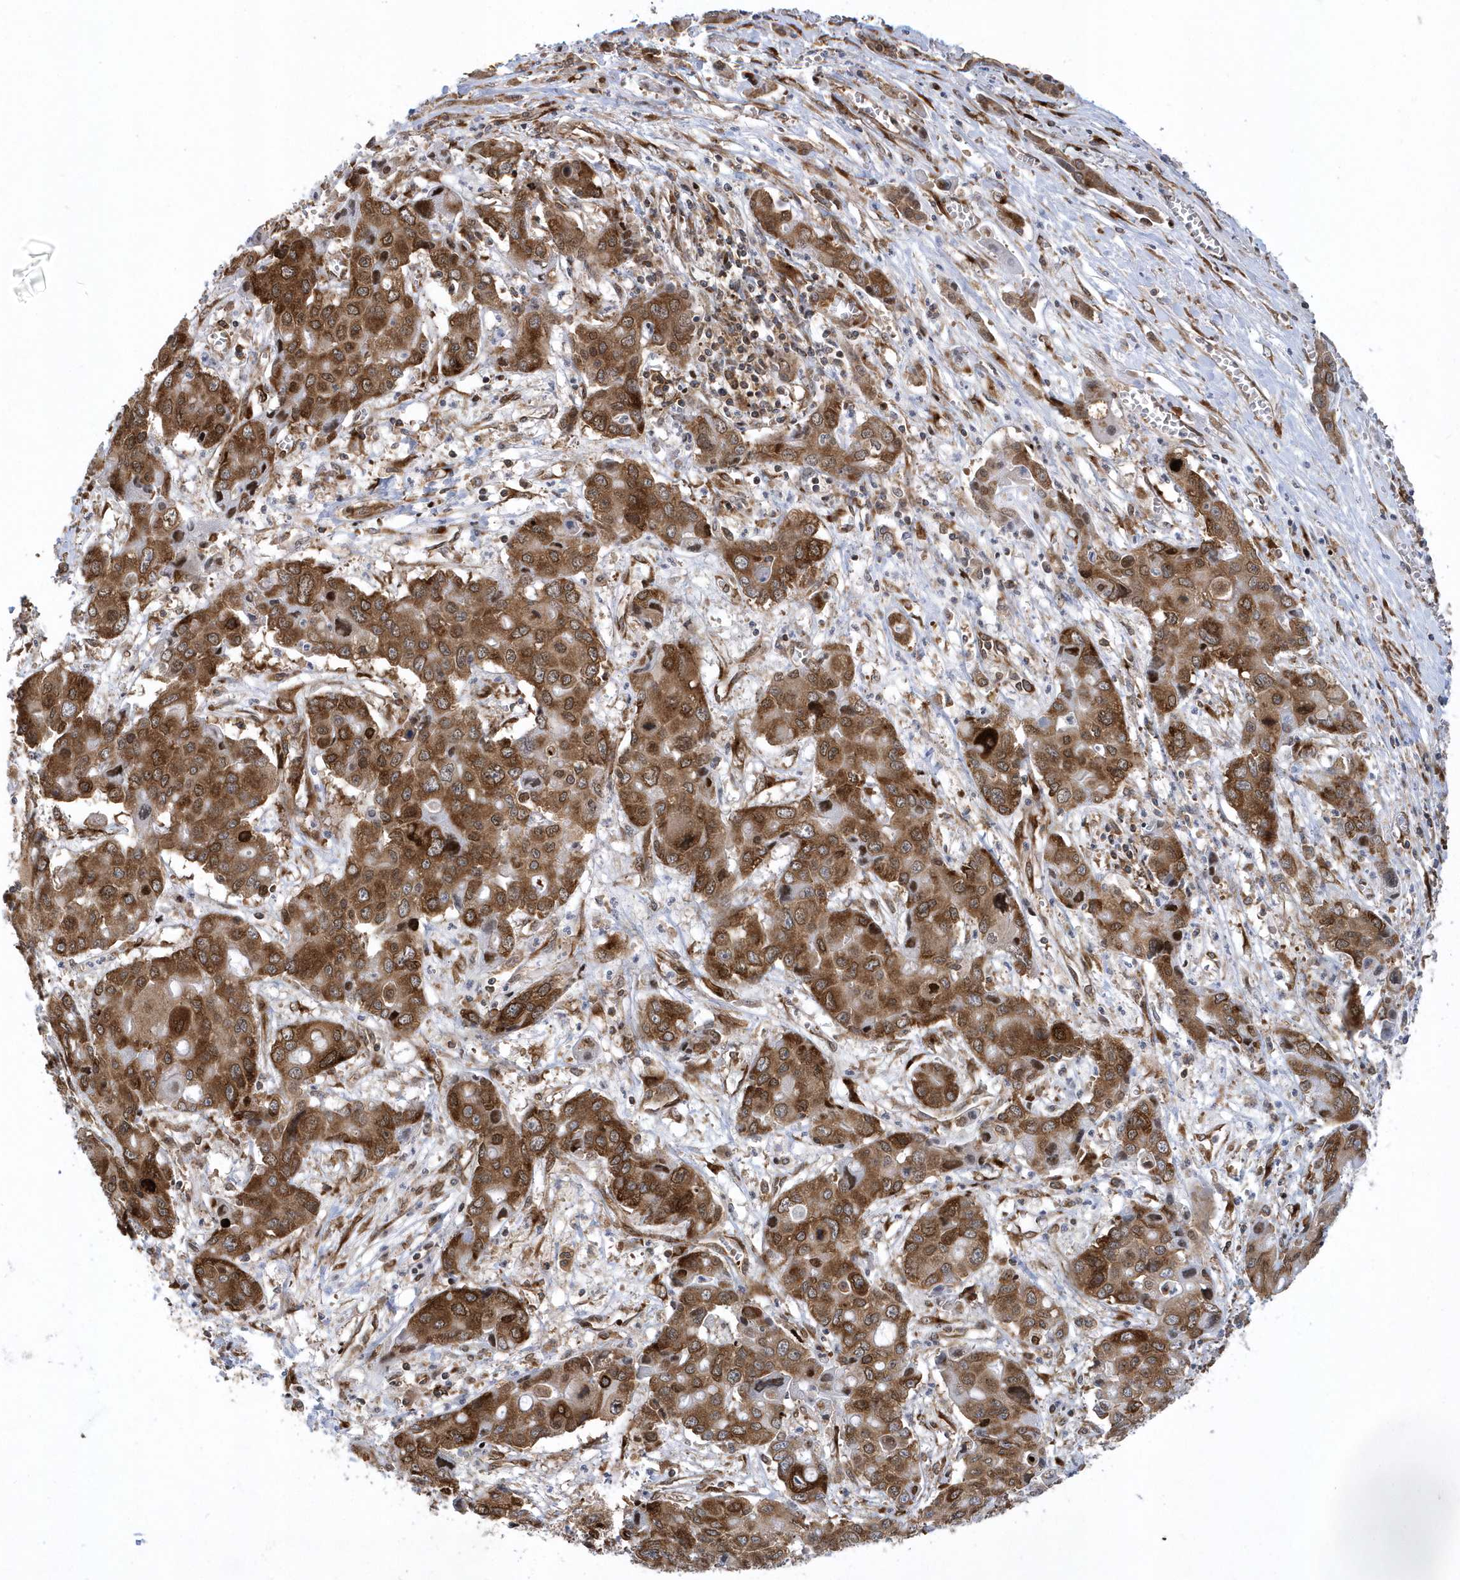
{"staining": {"intensity": "strong", "quantity": ">75%", "location": "cytoplasmic/membranous"}, "tissue": "liver cancer", "cell_type": "Tumor cells", "image_type": "cancer", "snomed": [{"axis": "morphology", "description": "Cholangiocarcinoma"}, {"axis": "topography", "description": "Liver"}], "caption": "Protein staining of liver cancer (cholangiocarcinoma) tissue reveals strong cytoplasmic/membranous positivity in approximately >75% of tumor cells. (Stains: DAB in brown, nuclei in blue, Microscopy: brightfield microscopy at high magnification).", "gene": "PHF1", "patient": {"sex": "male", "age": 67}}